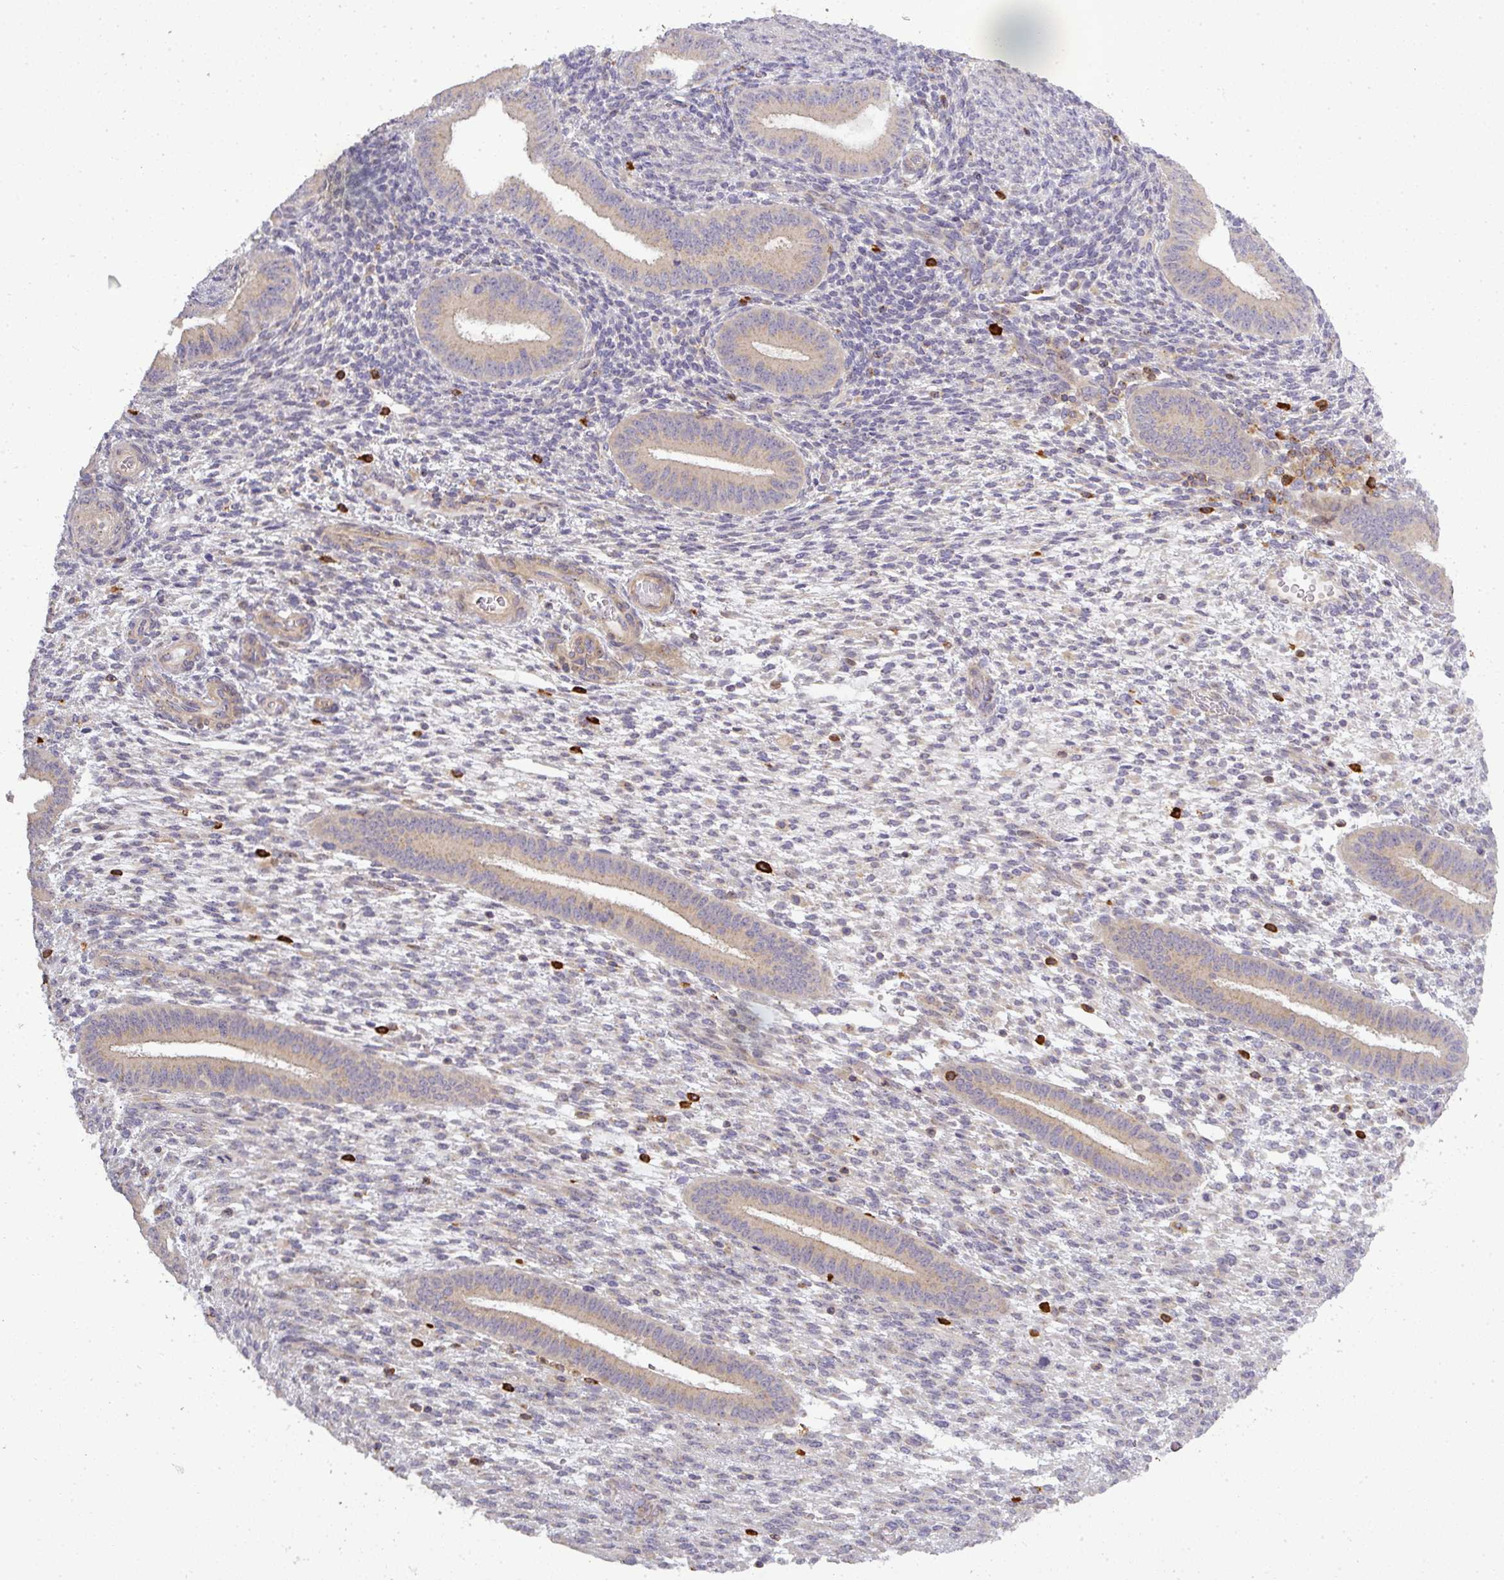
{"staining": {"intensity": "negative", "quantity": "none", "location": "none"}, "tissue": "endometrium", "cell_type": "Cells in endometrial stroma", "image_type": "normal", "snomed": [{"axis": "morphology", "description": "Normal tissue, NOS"}, {"axis": "topography", "description": "Endometrium"}], "caption": "Immunohistochemistry image of normal endometrium: human endometrium stained with DAB demonstrates no significant protein expression in cells in endometrial stroma. The staining was performed using DAB (3,3'-diaminobenzidine) to visualize the protein expression in brown, while the nuclei were stained in blue with hematoxylin (Magnification: 20x).", "gene": "NIN", "patient": {"sex": "female", "age": 36}}